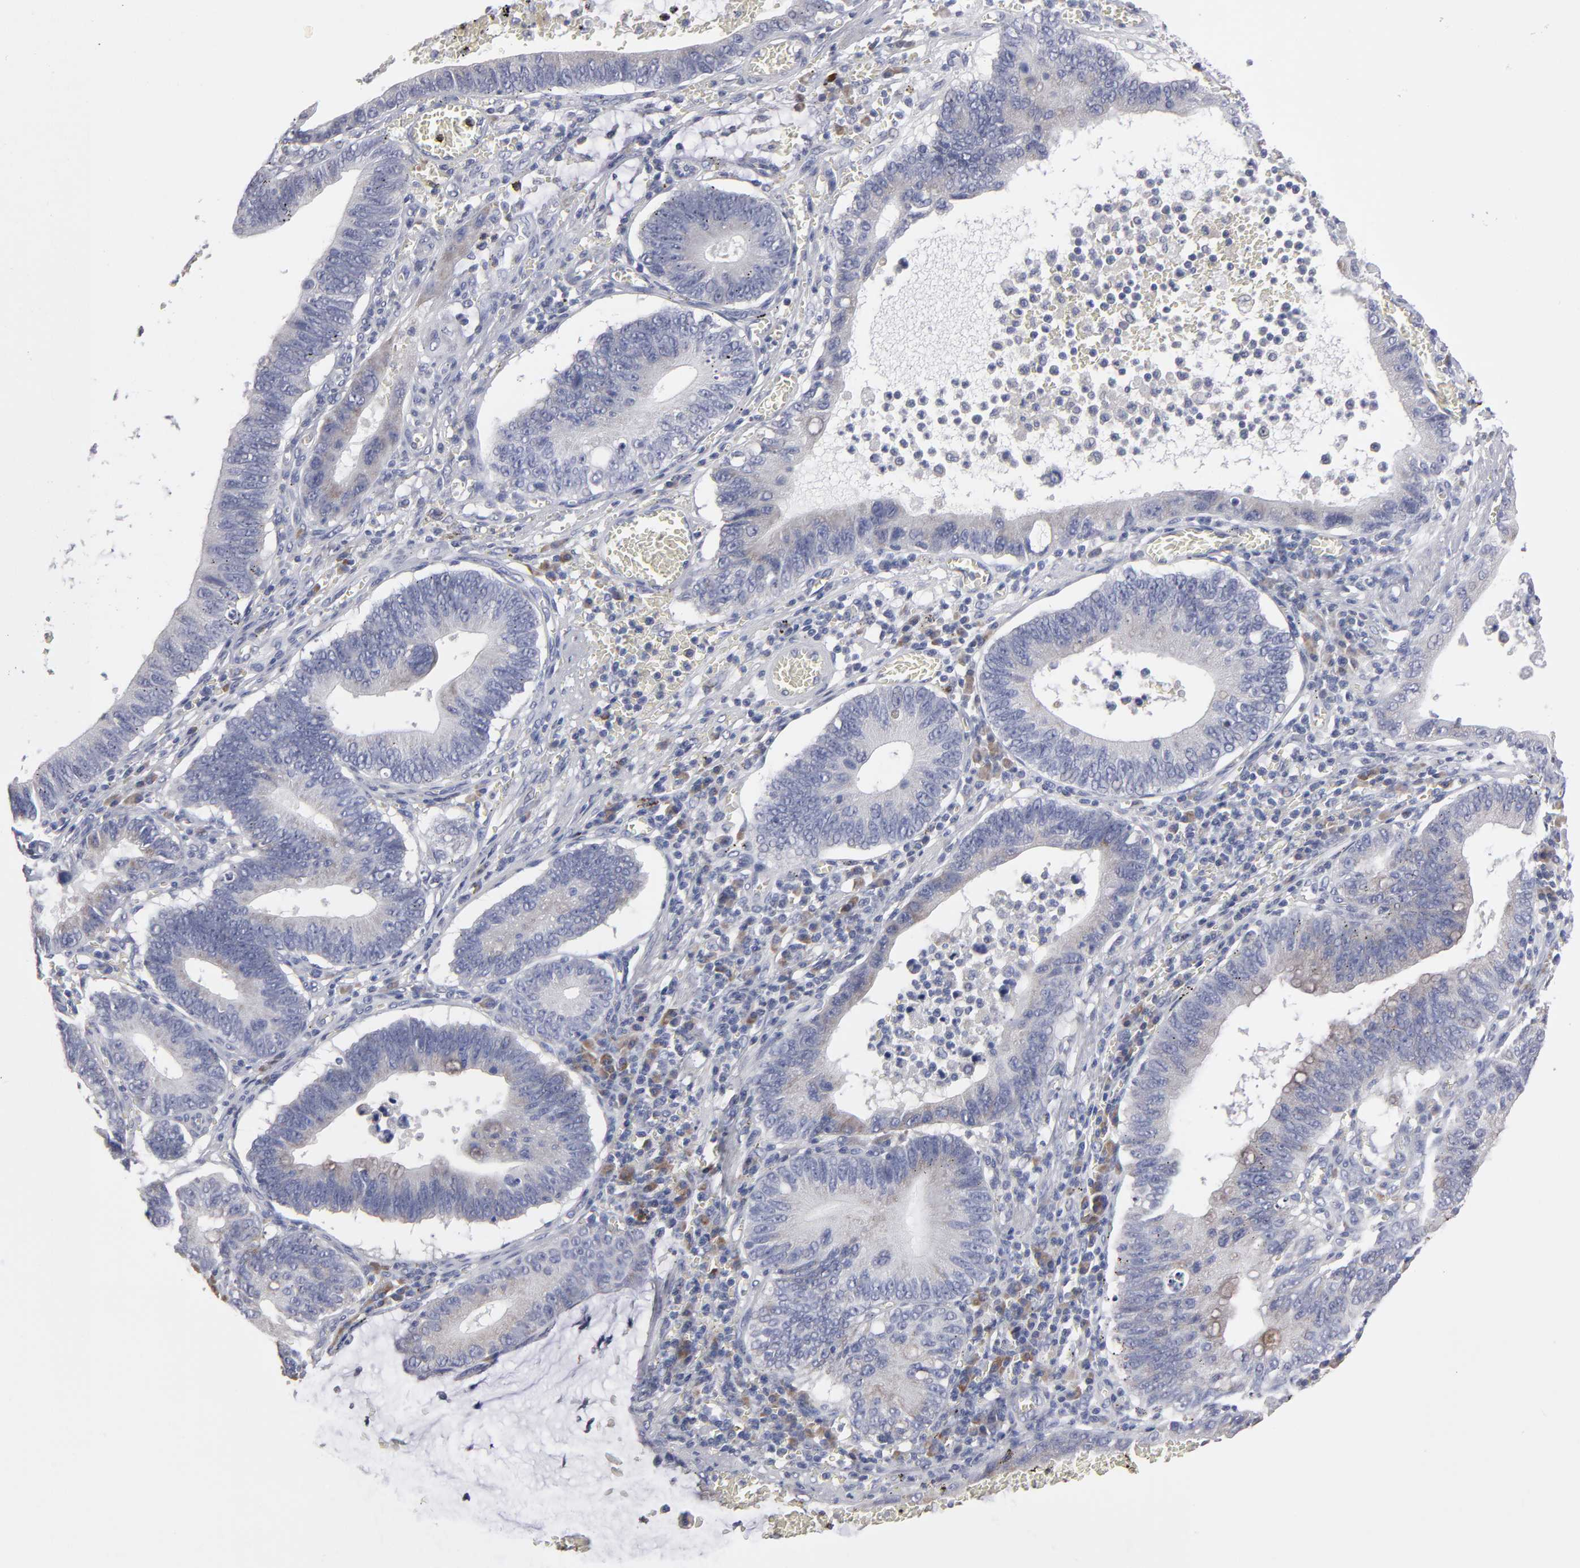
{"staining": {"intensity": "weak", "quantity": "25%-75%", "location": "cytoplasmic/membranous"}, "tissue": "stomach cancer", "cell_type": "Tumor cells", "image_type": "cancer", "snomed": [{"axis": "morphology", "description": "Adenocarcinoma, NOS"}, {"axis": "topography", "description": "Stomach"}, {"axis": "topography", "description": "Gastric cardia"}], "caption": "About 25%-75% of tumor cells in human stomach adenocarcinoma reveal weak cytoplasmic/membranous protein positivity as visualized by brown immunohistochemical staining.", "gene": "CCDC80", "patient": {"sex": "male", "age": 59}}